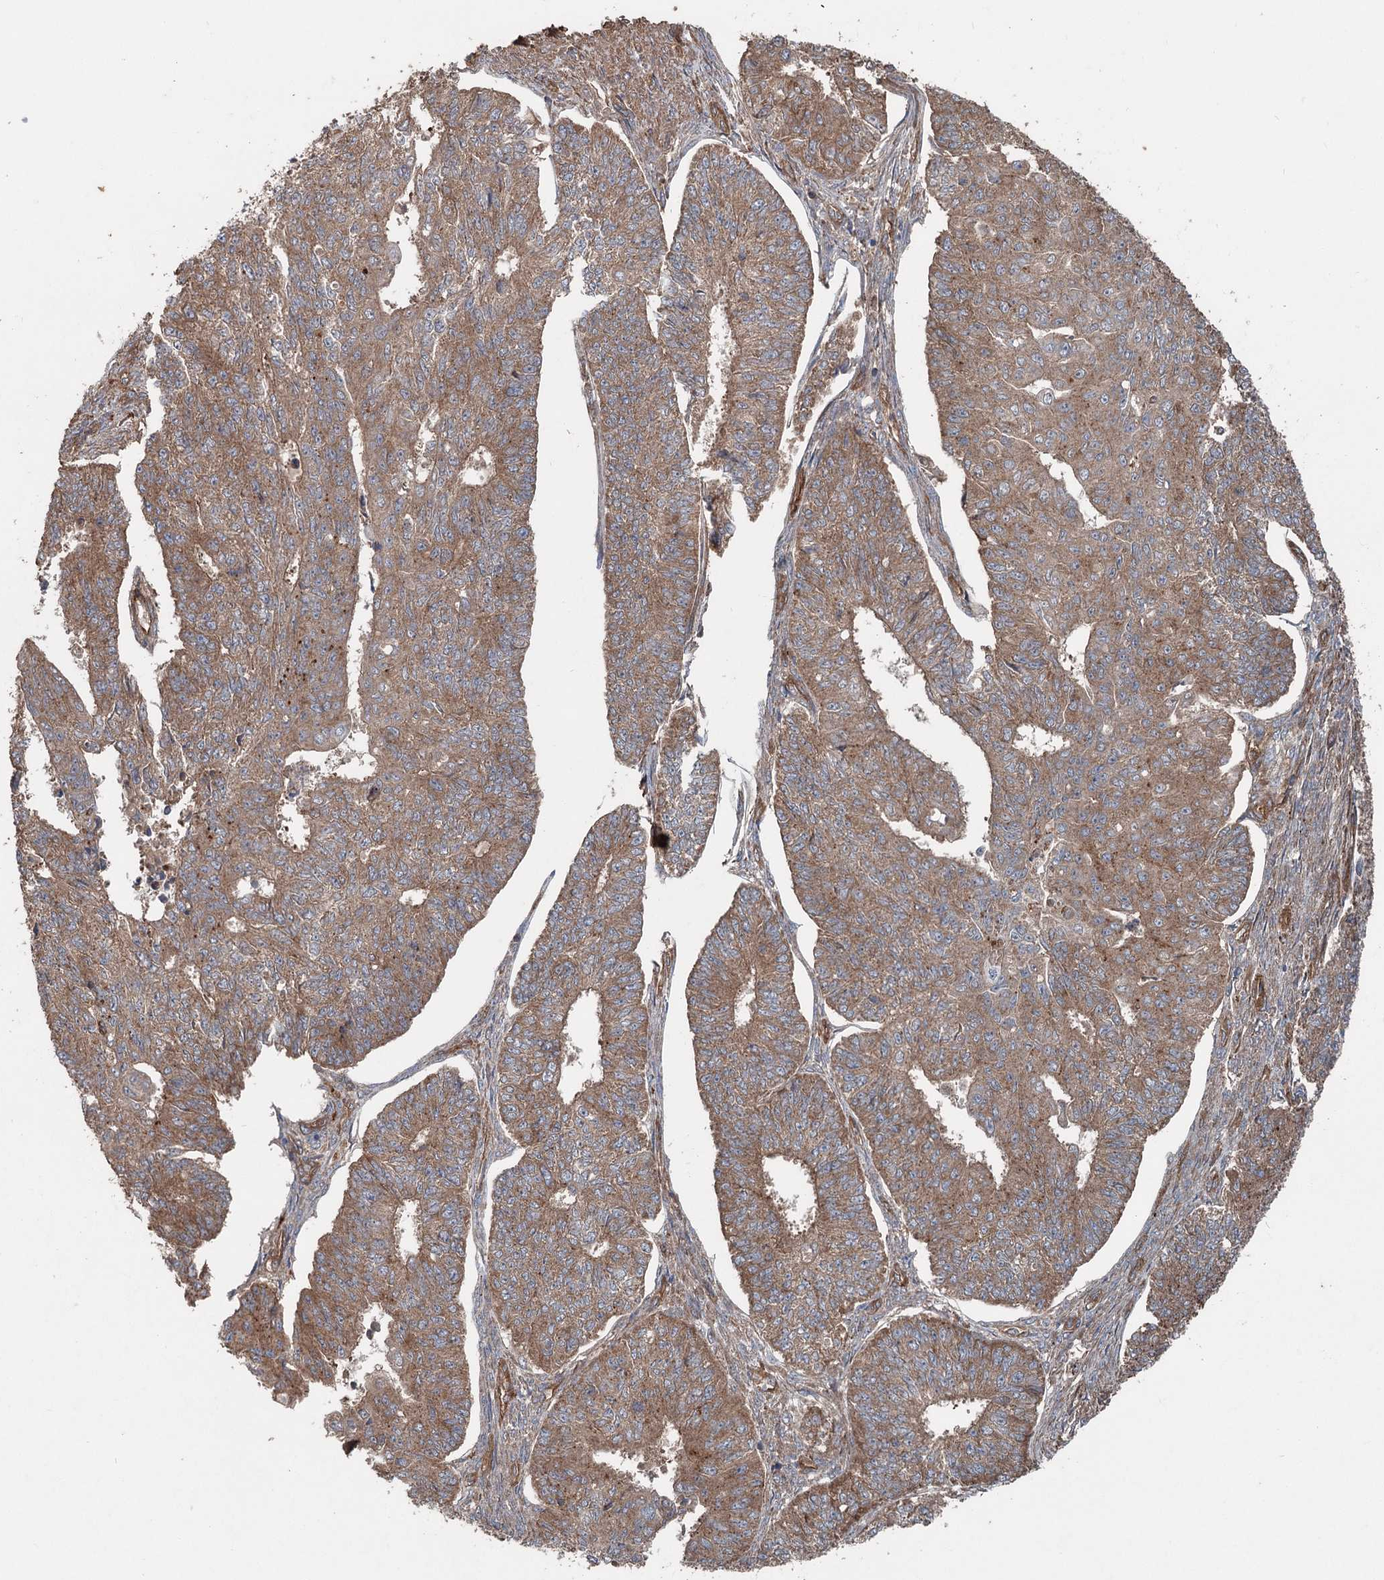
{"staining": {"intensity": "moderate", "quantity": ">75%", "location": "cytoplasmic/membranous"}, "tissue": "endometrial cancer", "cell_type": "Tumor cells", "image_type": "cancer", "snomed": [{"axis": "morphology", "description": "Adenocarcinoma, NOS"}, {"axis": "topography", "description": "Endometrium"}], "caption": "Protein expression analysis of human endometrial cancer (adenocarcinoma) reveals moderate cytoplasmic/membranous positivity in about >75% of tumor cells. The staining is performed using DAB (3,3'-diaminobenzidine) brown chromogen to label protein expression. The nuclei are counter-stained blue using hematoxylin.", "gene": "RNF214", "patient": {"sex": "female", "age": 32}}